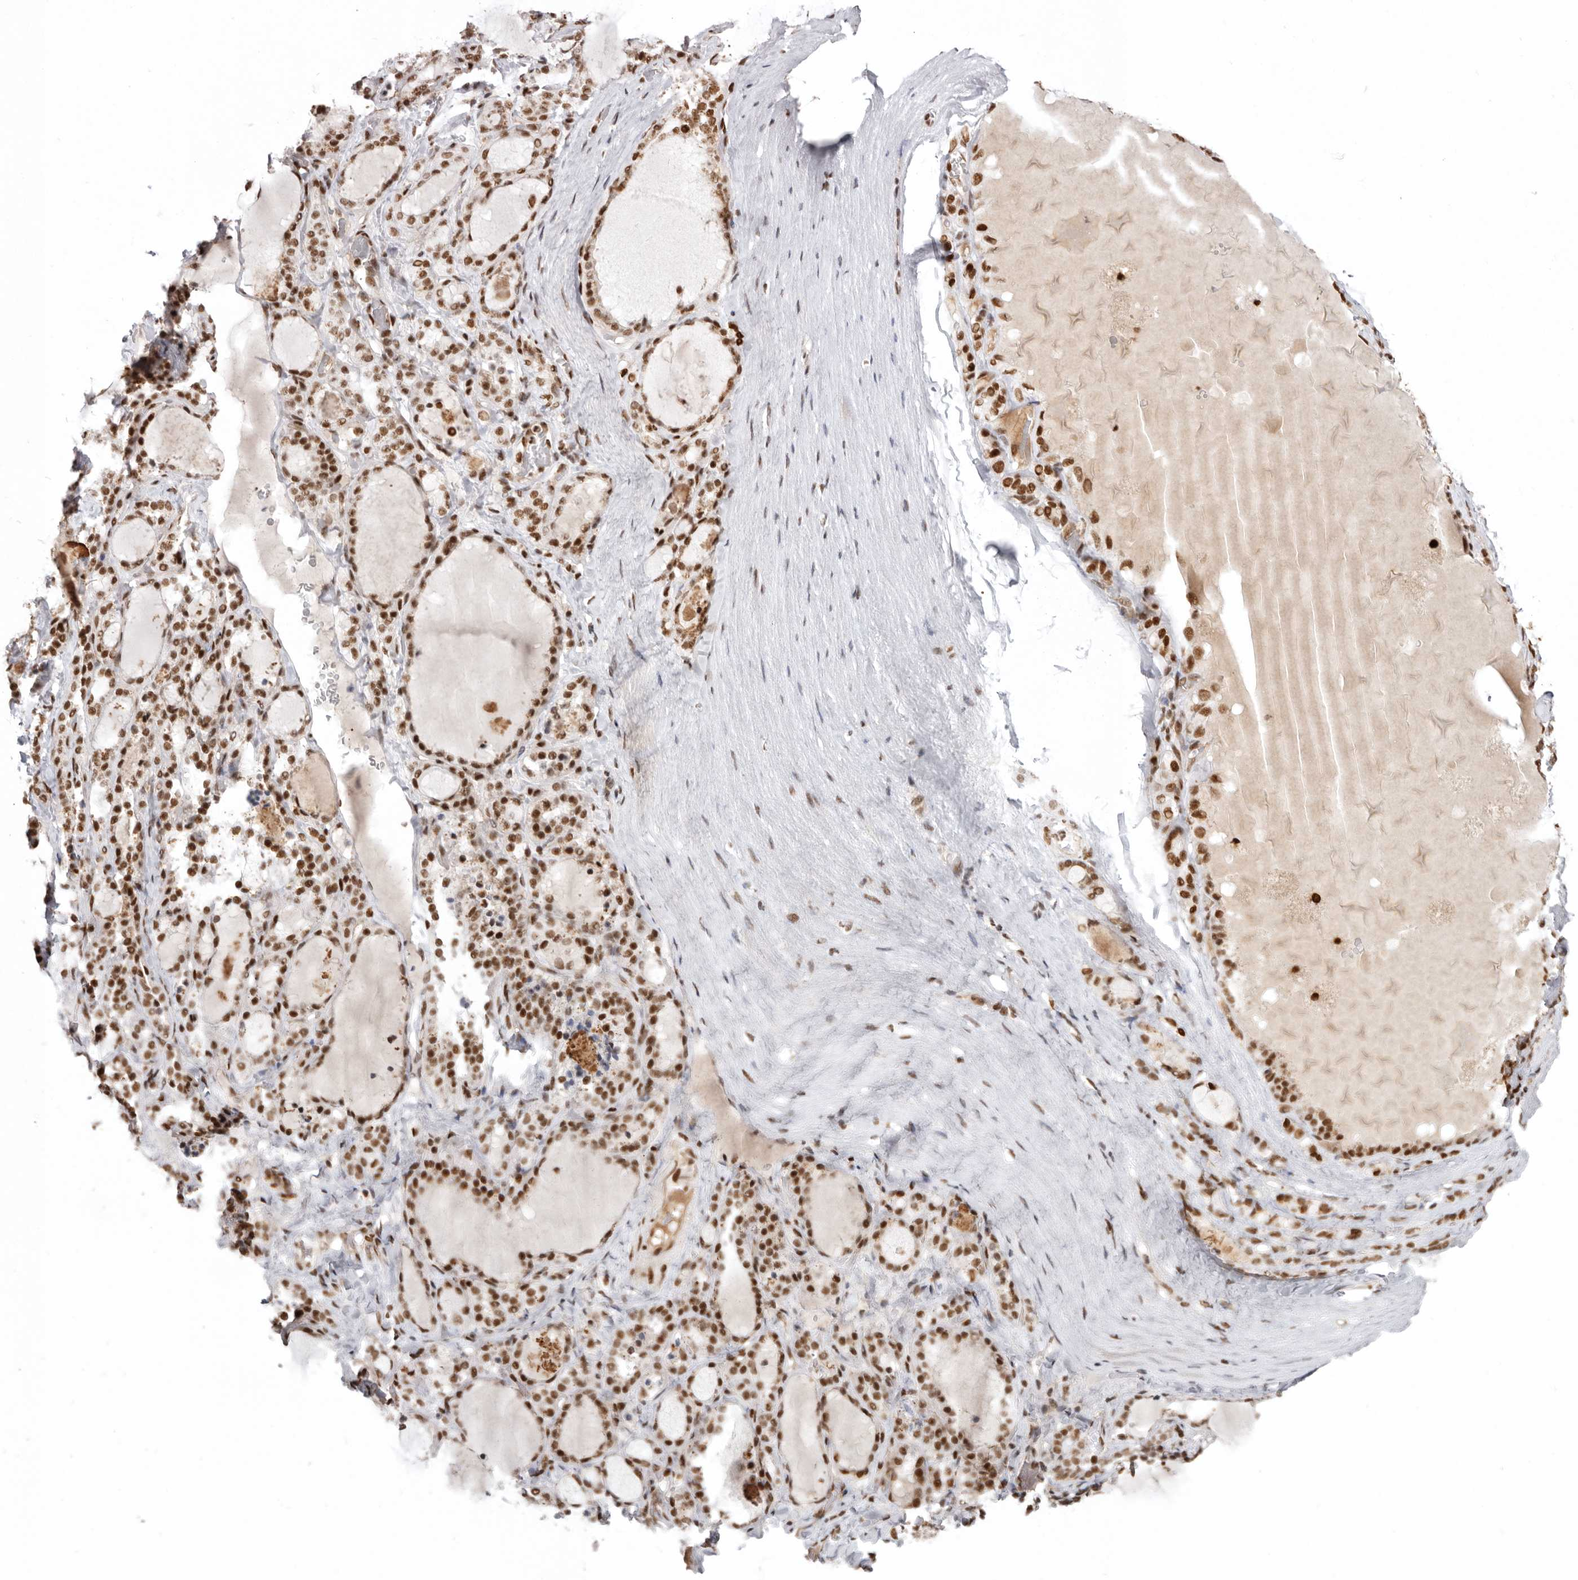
{"staining": {"intensity": "strong", "quantity": ">75%", "location": "nuclear"}, "tissue": "thyroid gland", "cell_type": "Glandular cells", "image_type": "normal", "snomed": [{"axis": "morphology", "description": "Normal tissue, NOS"}, {"axis": "topography", "description": "Thyroid gland"}], "caption": "Protein staining exhibits strong nuclear positivity in approximately >75% of glandular cells in normal thyroid gland.", "gene": "CHTOP", "patient": {"sex": "female", "age": 22}}